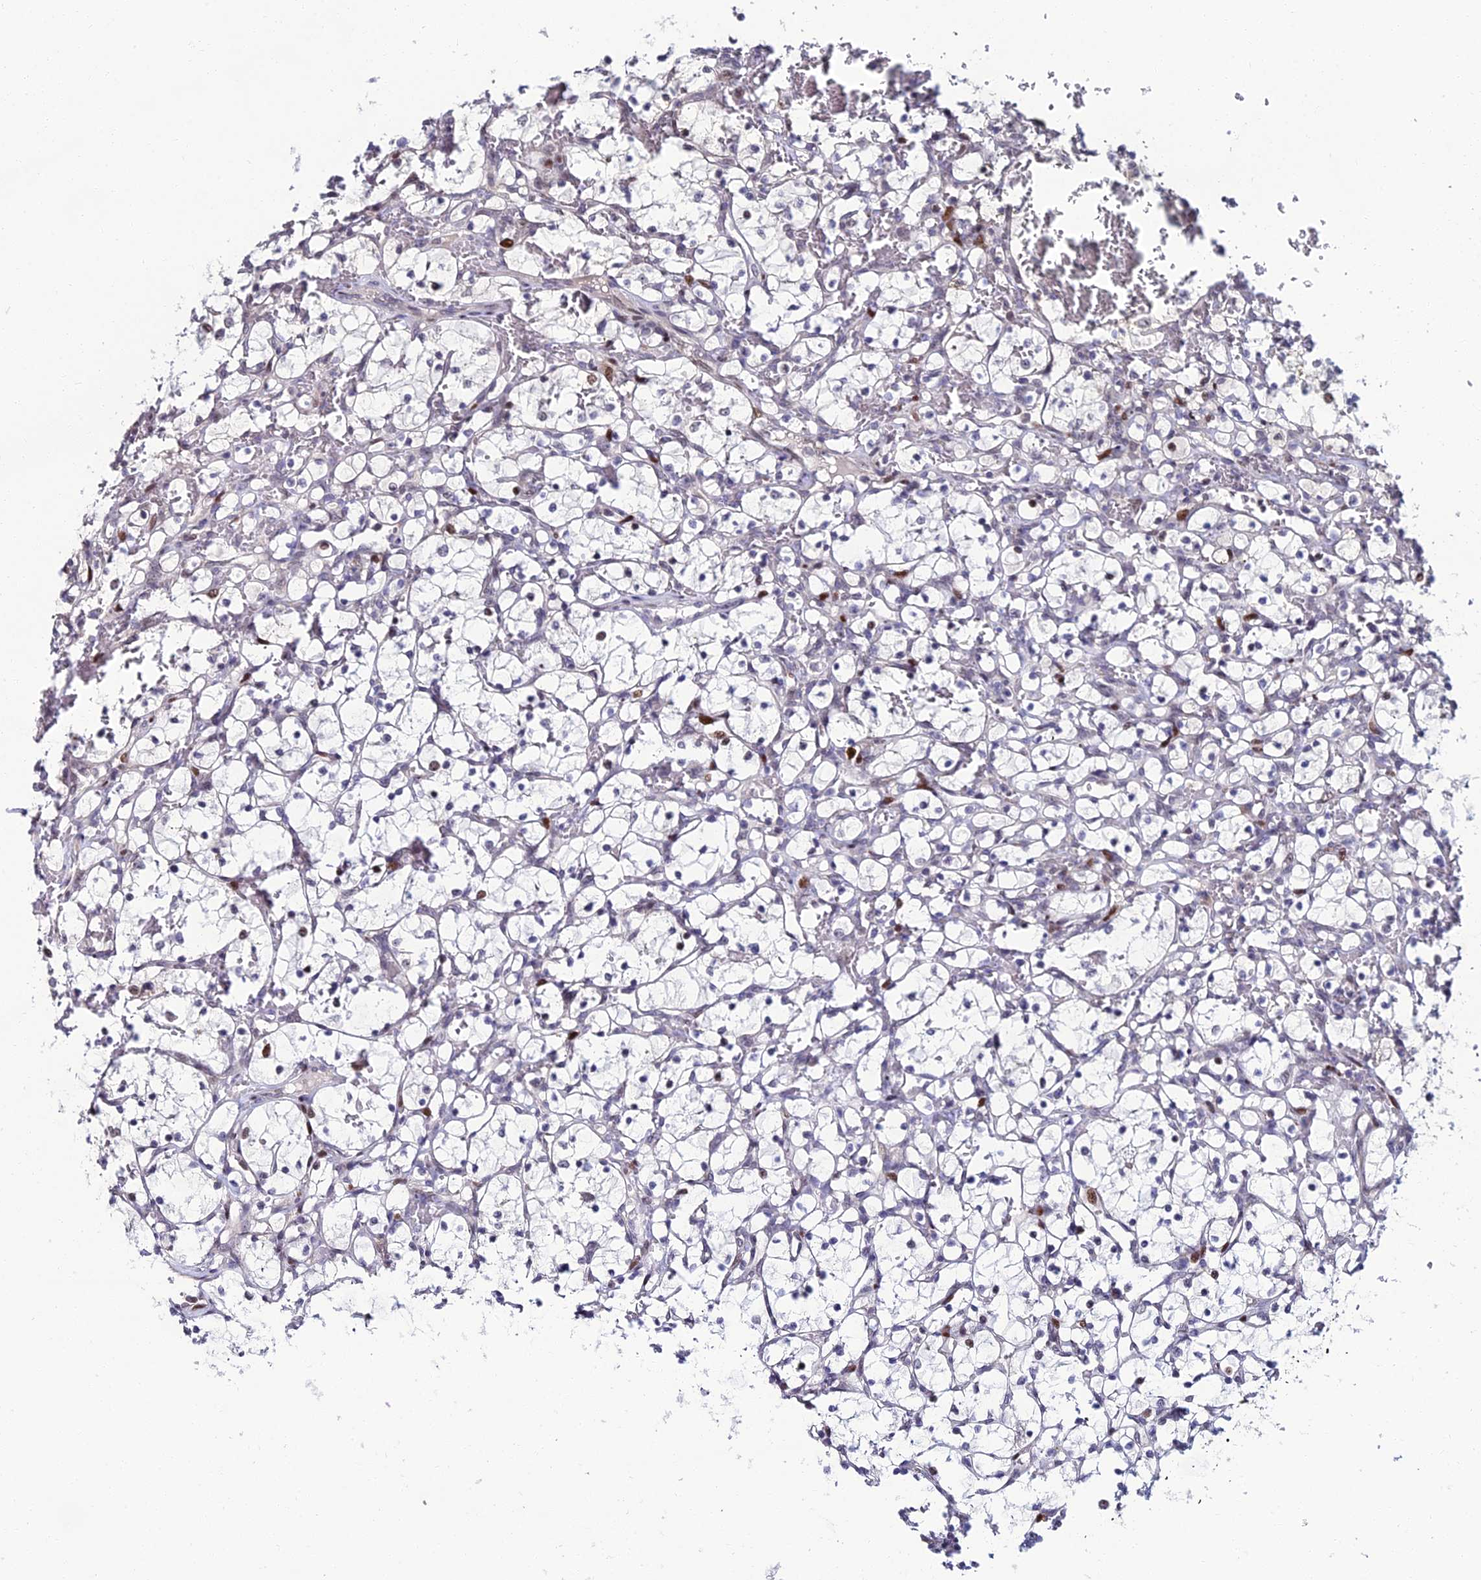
{"staining": {"intensity": "negative", "quantity": "none", "location": "none"}, "tissue": "renal cancer", "cell_type": "Tumor cells", "image_type": "cancer", "snomed": [{"axis": "morphology", "description": "Adenocarcinoma, NOS"}, {"axis": "topography", "description": "Kidney"}], "caption": "Adenocarcinoma (renal) stained for a protein using immunohistochemistry (IHC) exhibits no expression tumor cells.", "gene": "TAF9B", "patient": {"sex": "female", "age": 69}}